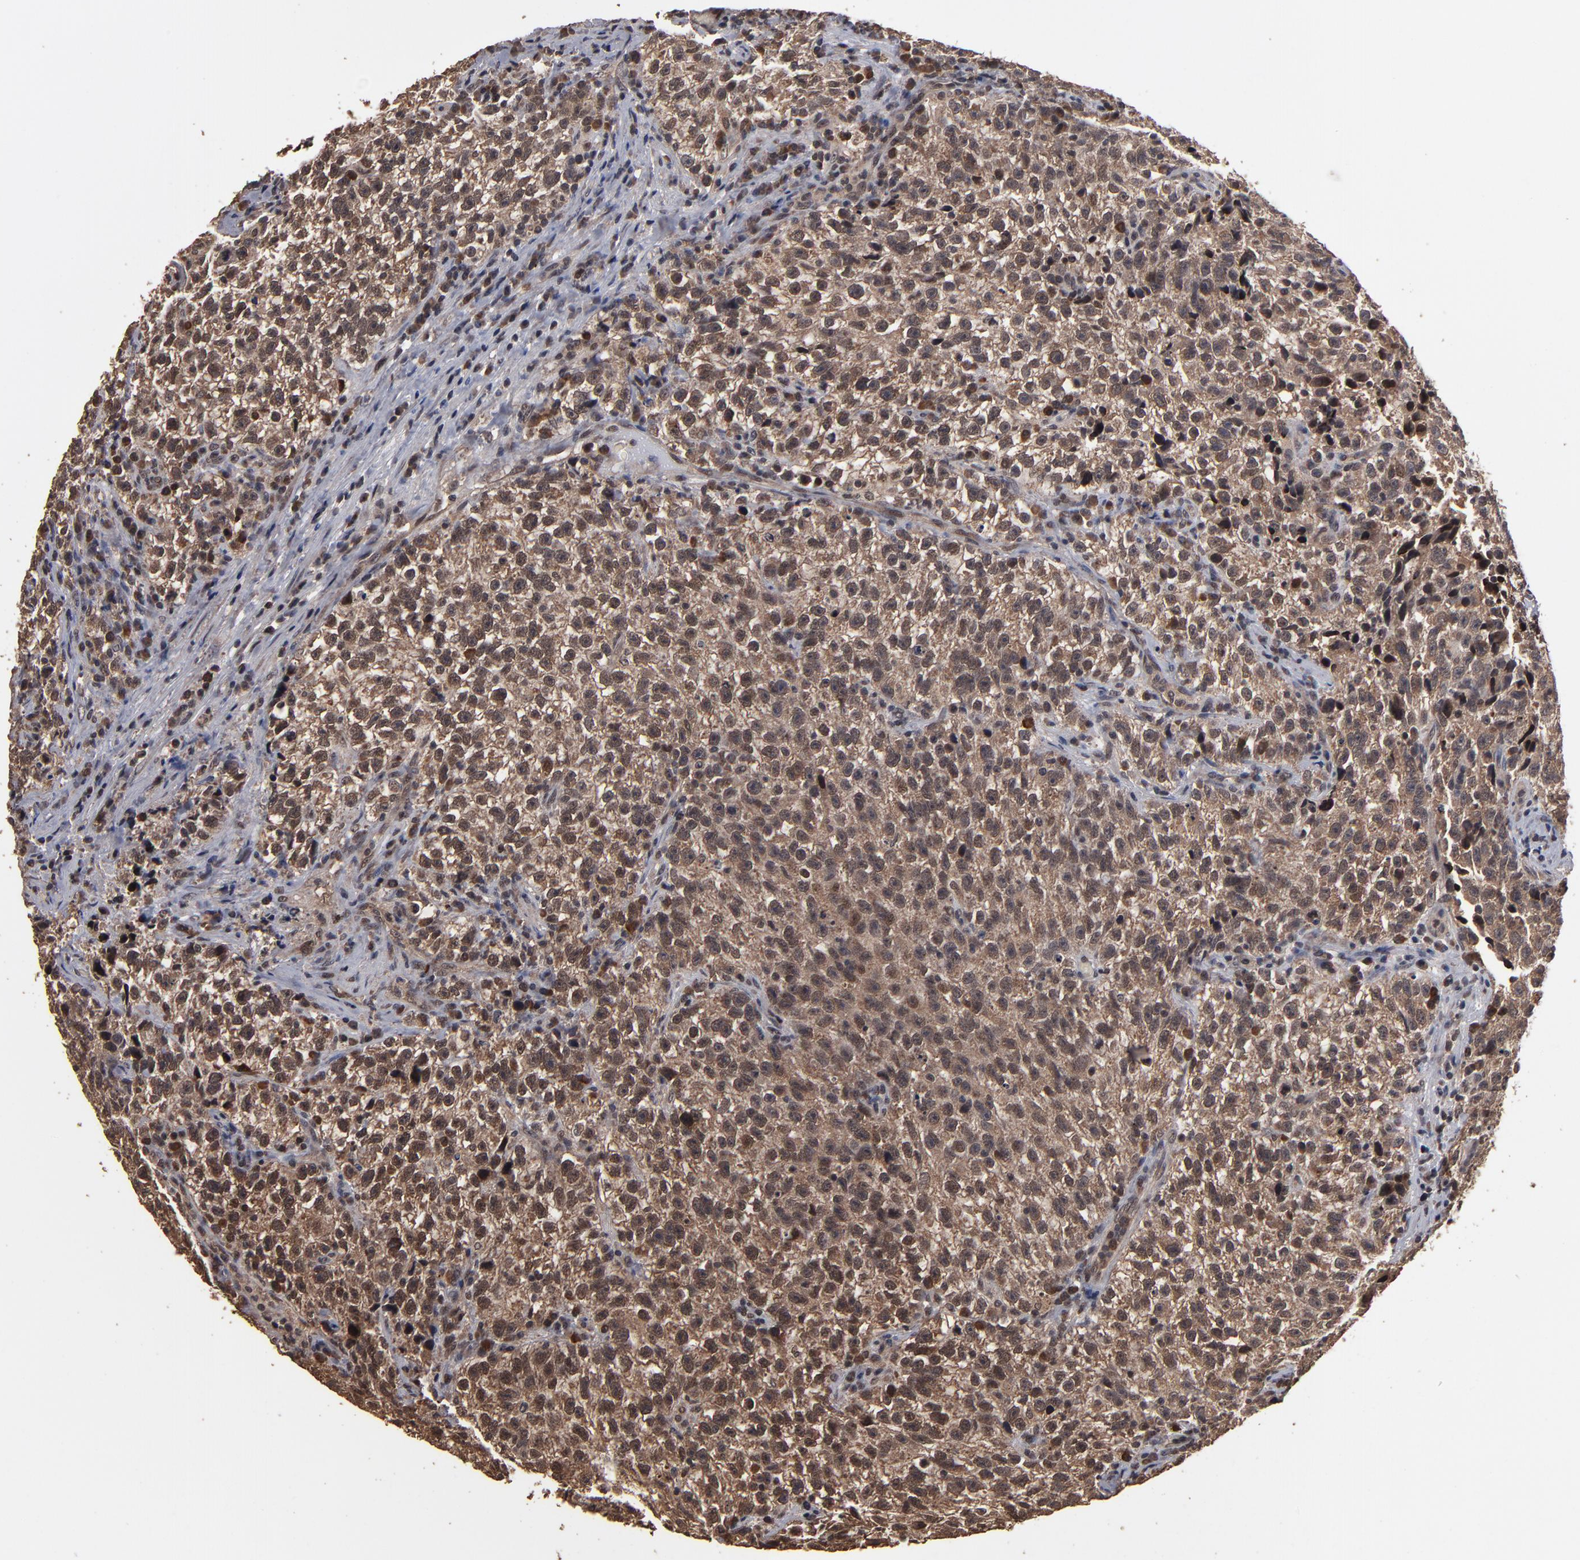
{"staining": {"intensity": "moderate", "quantity": ">75%", "location": "cytoplasmic/membranous,nuclear"}, "tissue": "testis cancer", "cell_type": "Tumor cells", "image_type": "cancer", "snomed": [{"axis": "morphology", "description": "Seminoma, NOS"}, {"axis": "topography", "description": "Testis"}], "caption": "An IHC photomicrograph of neoplastic tissue is shown. Protein staining in brown shows moderate cytoplasmic/membranous and nuclear positivity in testis cancer (seminoma) within tumor cells.", "gene": "NXF2B", "patient": {"sex": "male", "age": 38}}